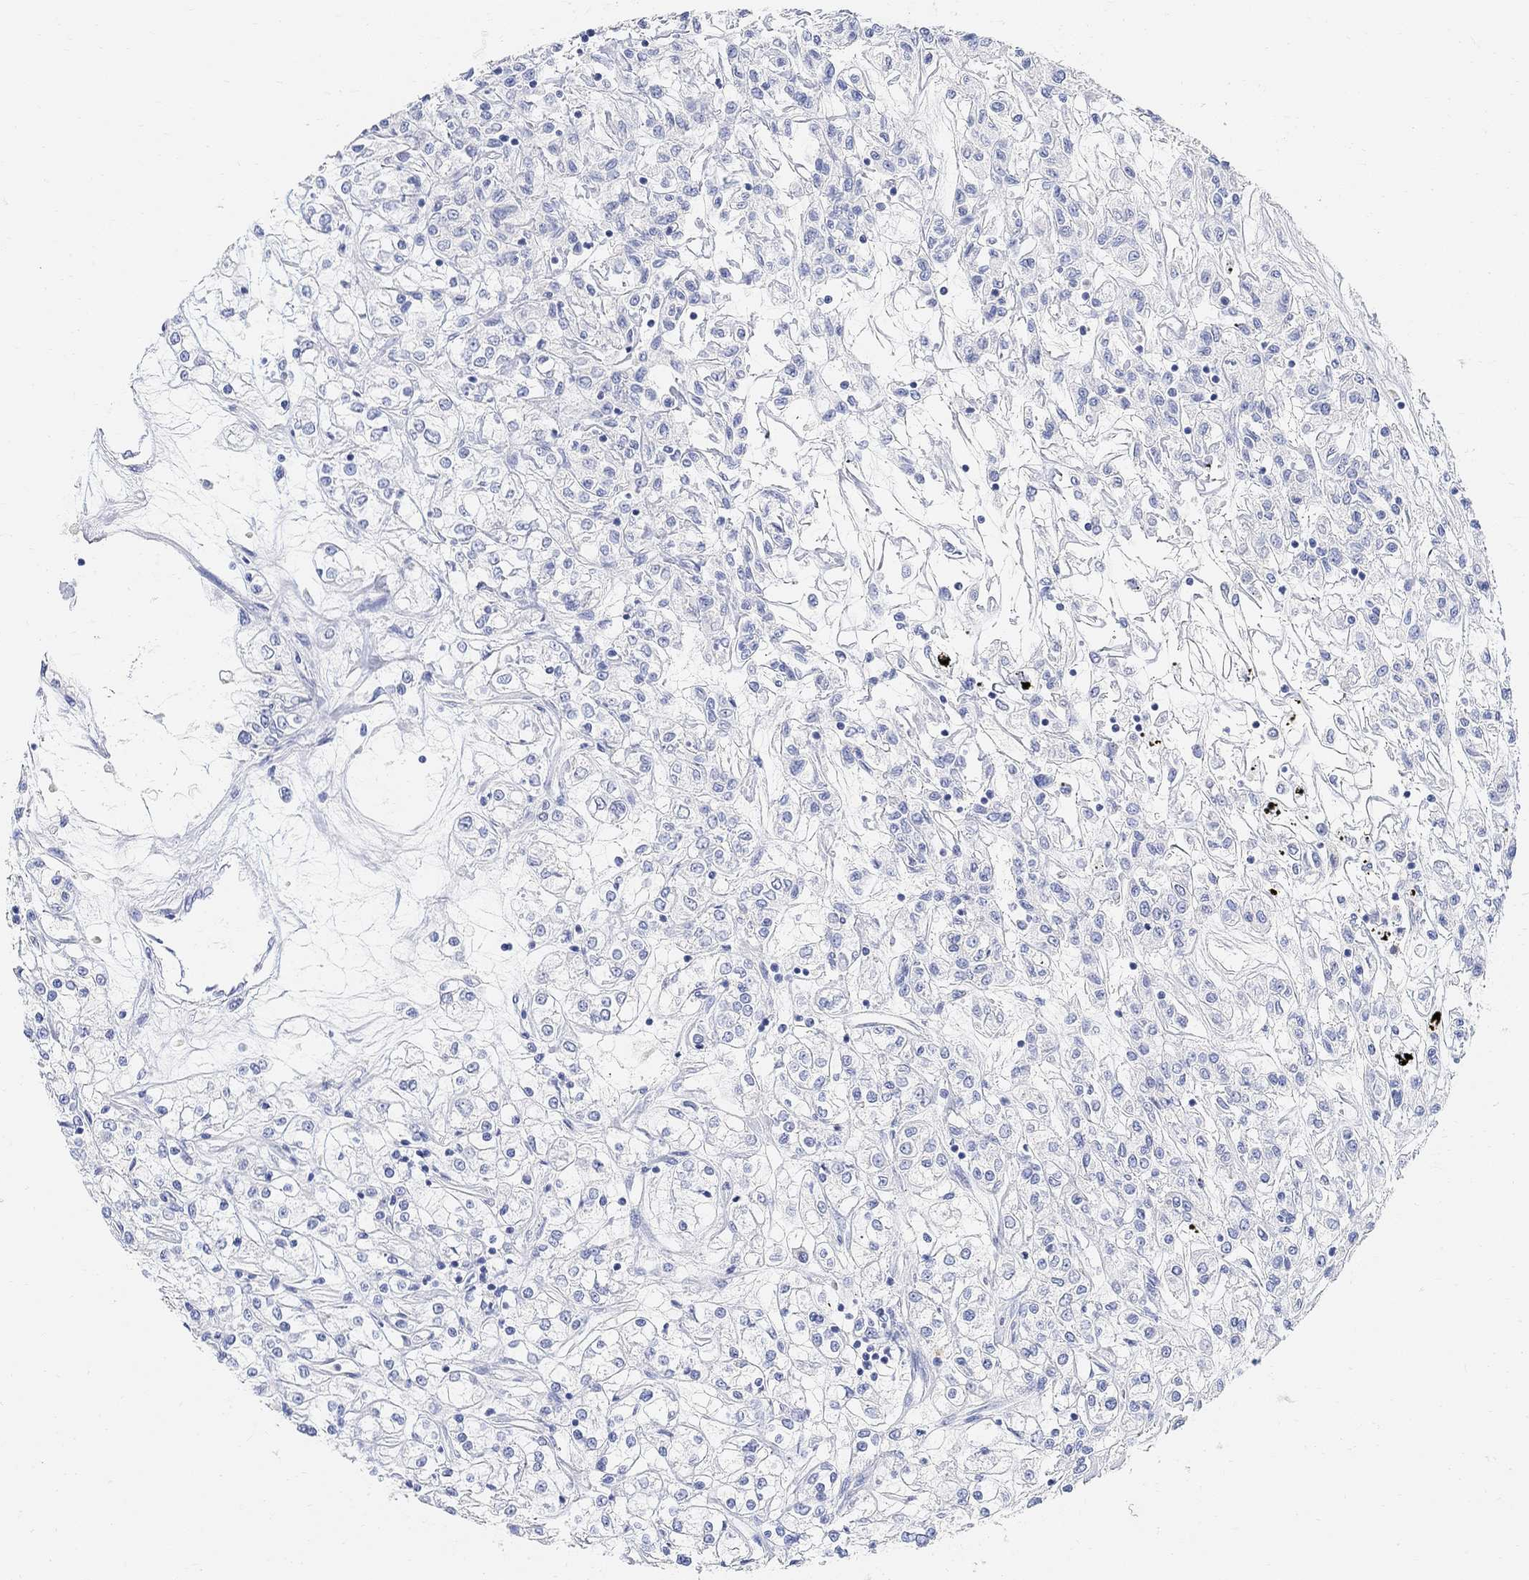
{"staining": {"intensity": "negative", "quantity": "none", "location": "none"}, "tissue": "renal cancer", "cell_type": "Tumor cells", "image_type": "cancer", "snomed": [{"axis": "morphology", "description": "Adenocarcinoma, NOS"}, {"axis": "topography", "description": "Kidney"}], "caption": "Immunohistochemical staining of human adenocarcinoma (renal) reveals no significant staining in tumor cells. (Immunohistochemistry (ihc), brightfield microscopy, high magnification).", "gene": "RETNLB", "patient": {"sex": "female", "age": 59}}